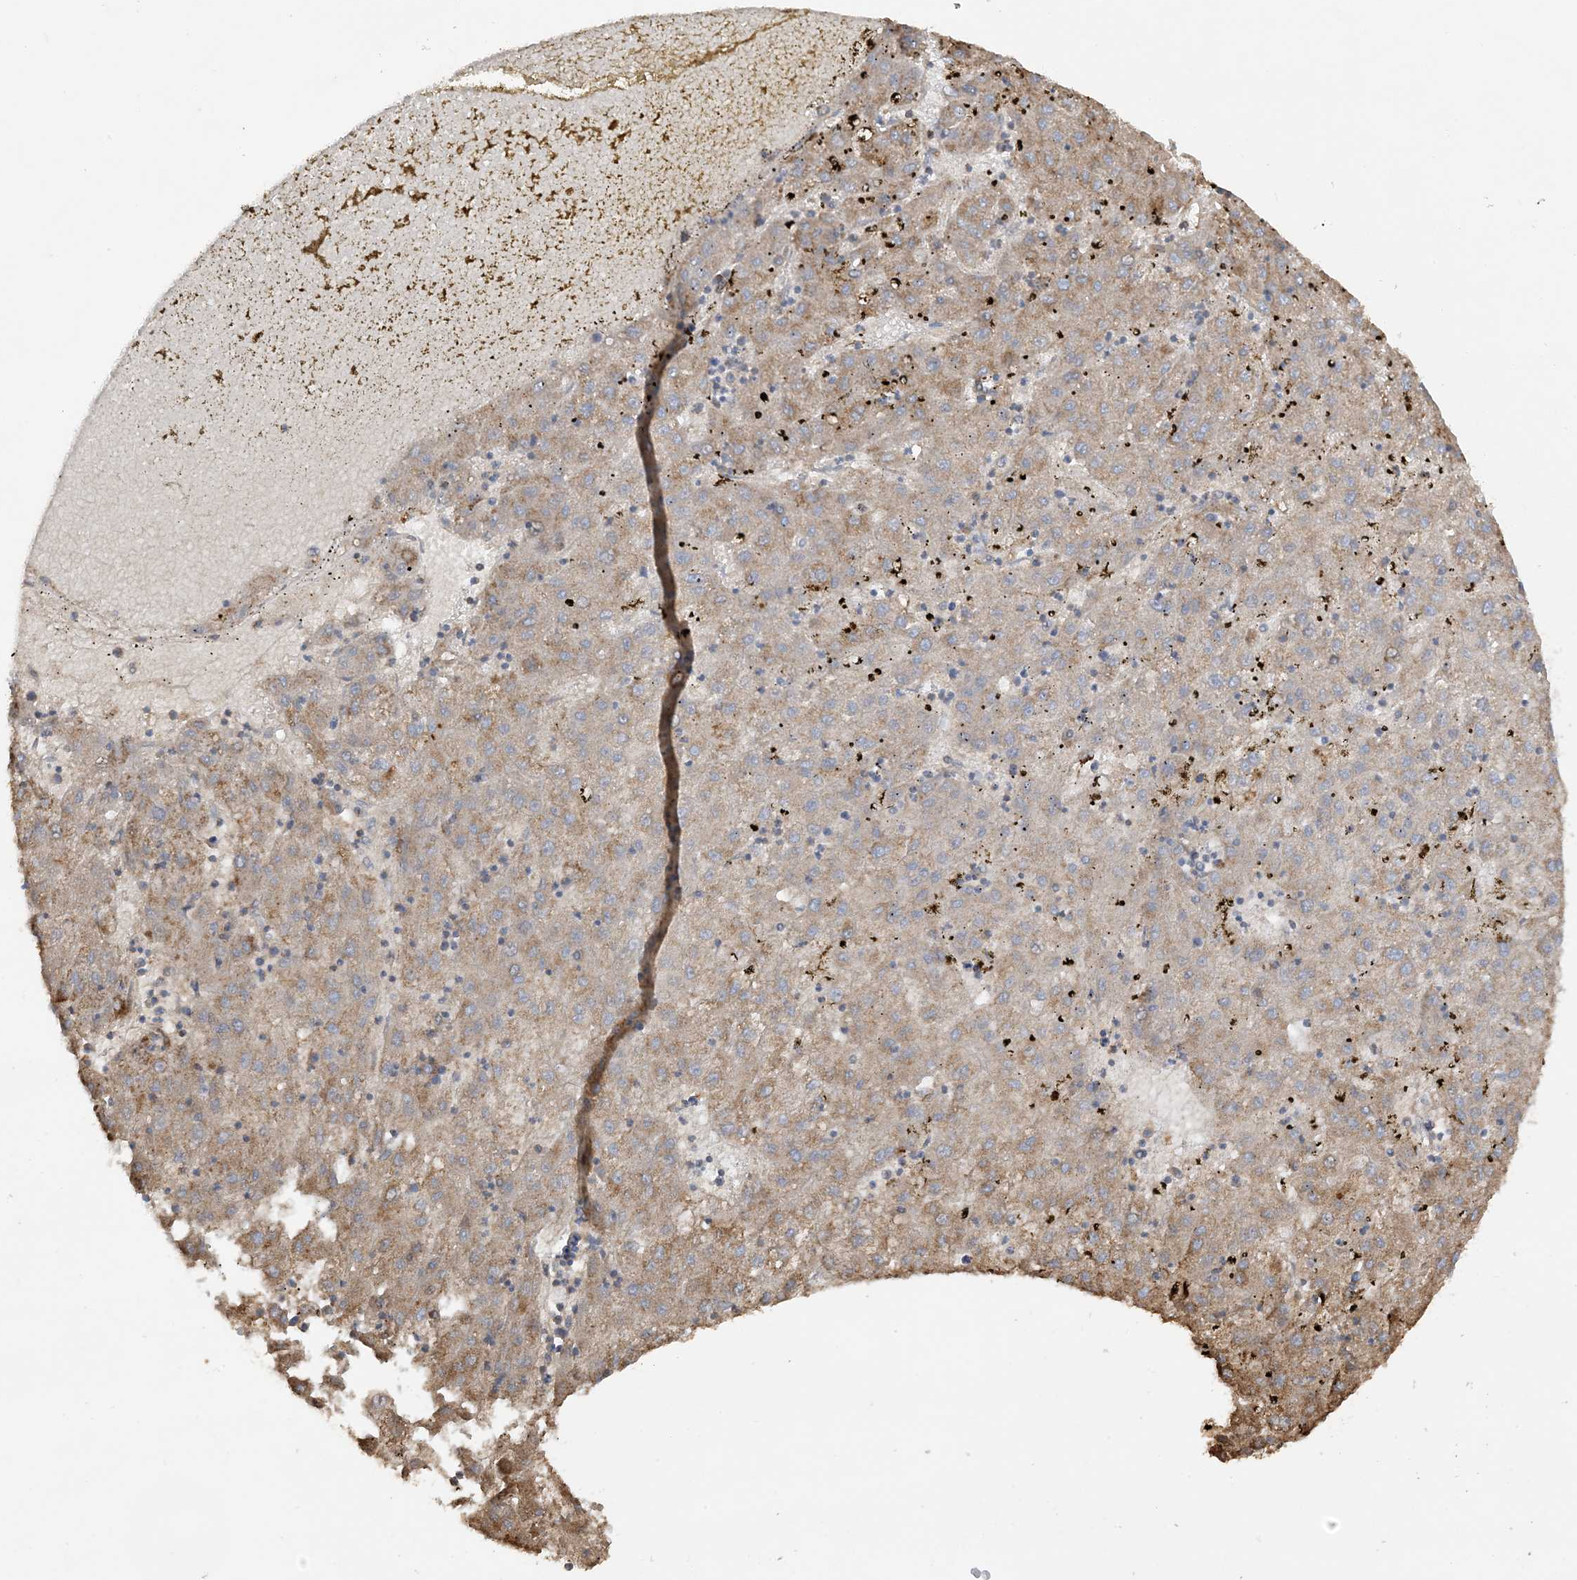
{"staining": {"intensity": "moderate", "quantity": ">75%", "location": "cytoplasmic/membranous"}, "tissue": "liver cancer", "cell_type": "Tumor cells", "image_type": "cancer", "snomed": [{"axis": "morphology", "description": "Carcinoma, Hepatocellular, NOS"}, {"axis": "topography", "description": "Liver"}], "caption": "Protein staining by IHC exhibits moderate cytoplasmic/membranous positivity in approximately >75% of tumor cells in hepatocellular carcinoma (liver).", "gene": "AGA", "patient": {"sex": "male", "age": 72}}